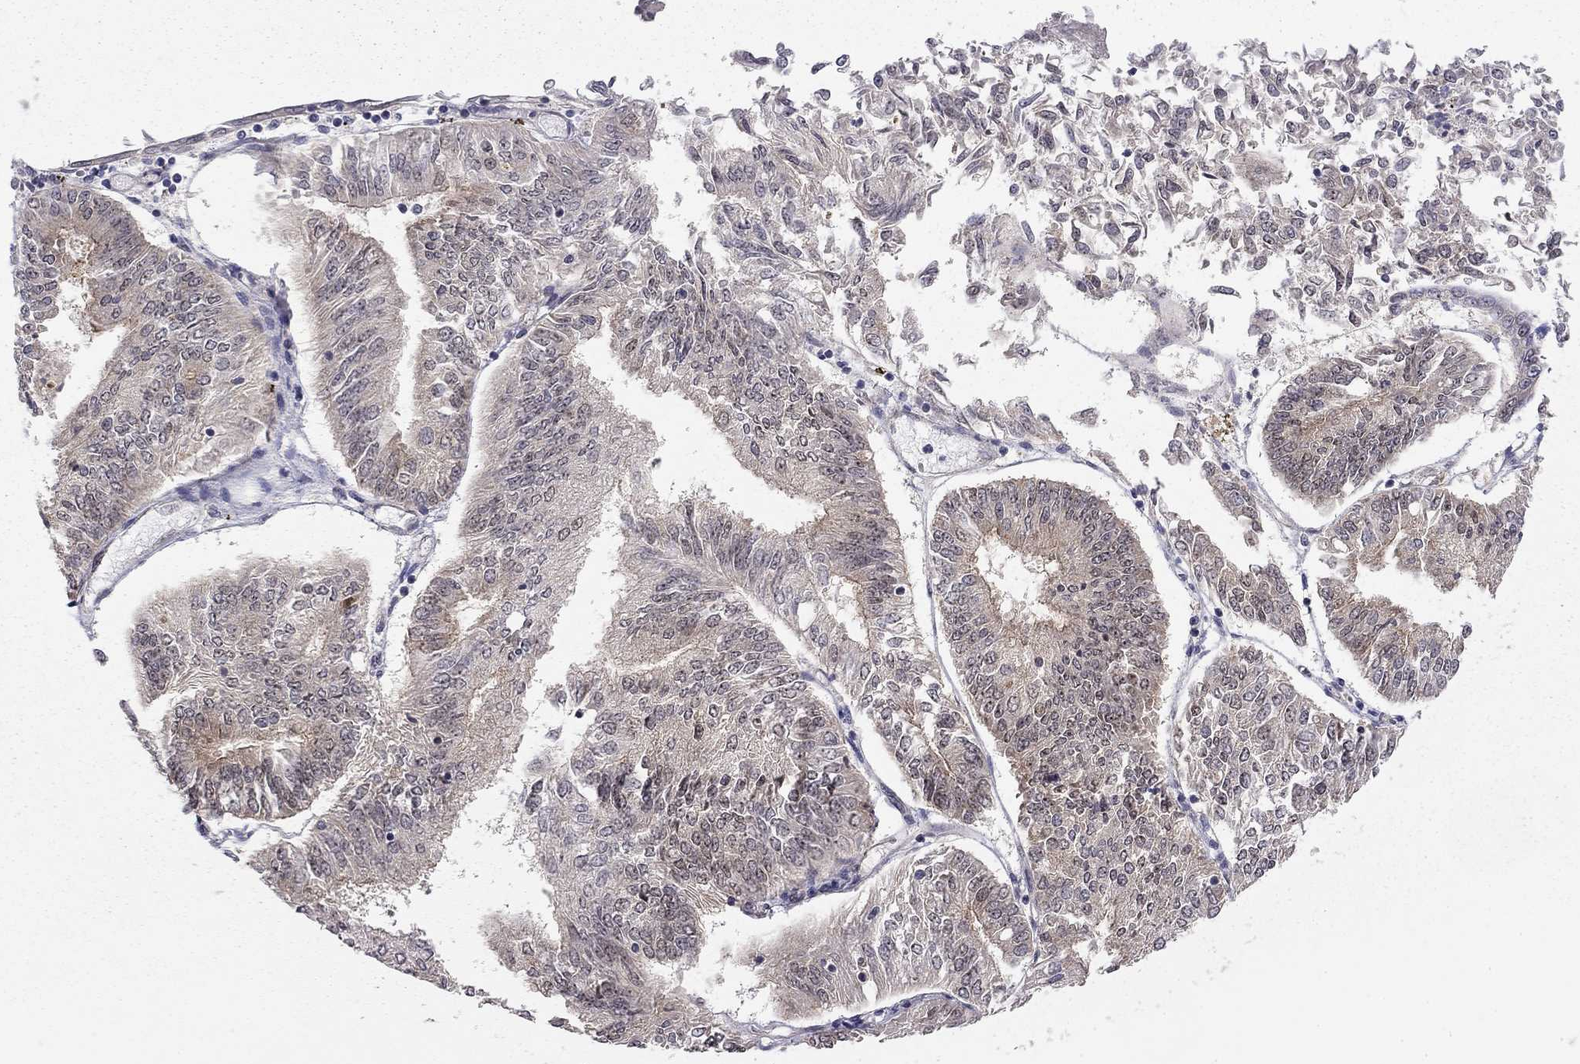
{"staining": {"intensity": "negative", "quantity": "none", "location": "none"}, "tissue": "endometrial cancer", "cell_type": "Tumor cells", "image_type": "cancer", "snomed": [{"axis": "morphology", "description": "Adenocarcinoma, NOS"}, {"axis": "topography", "description": "Endometrium"}], "caption": "An immunohistochemistry (IHC) image of endometrial cancer is shown. There is no staining in tumor cells of endometrial cancer.", "gene": "STXBP6", "patient": {"sex": "female", "age": 58}}